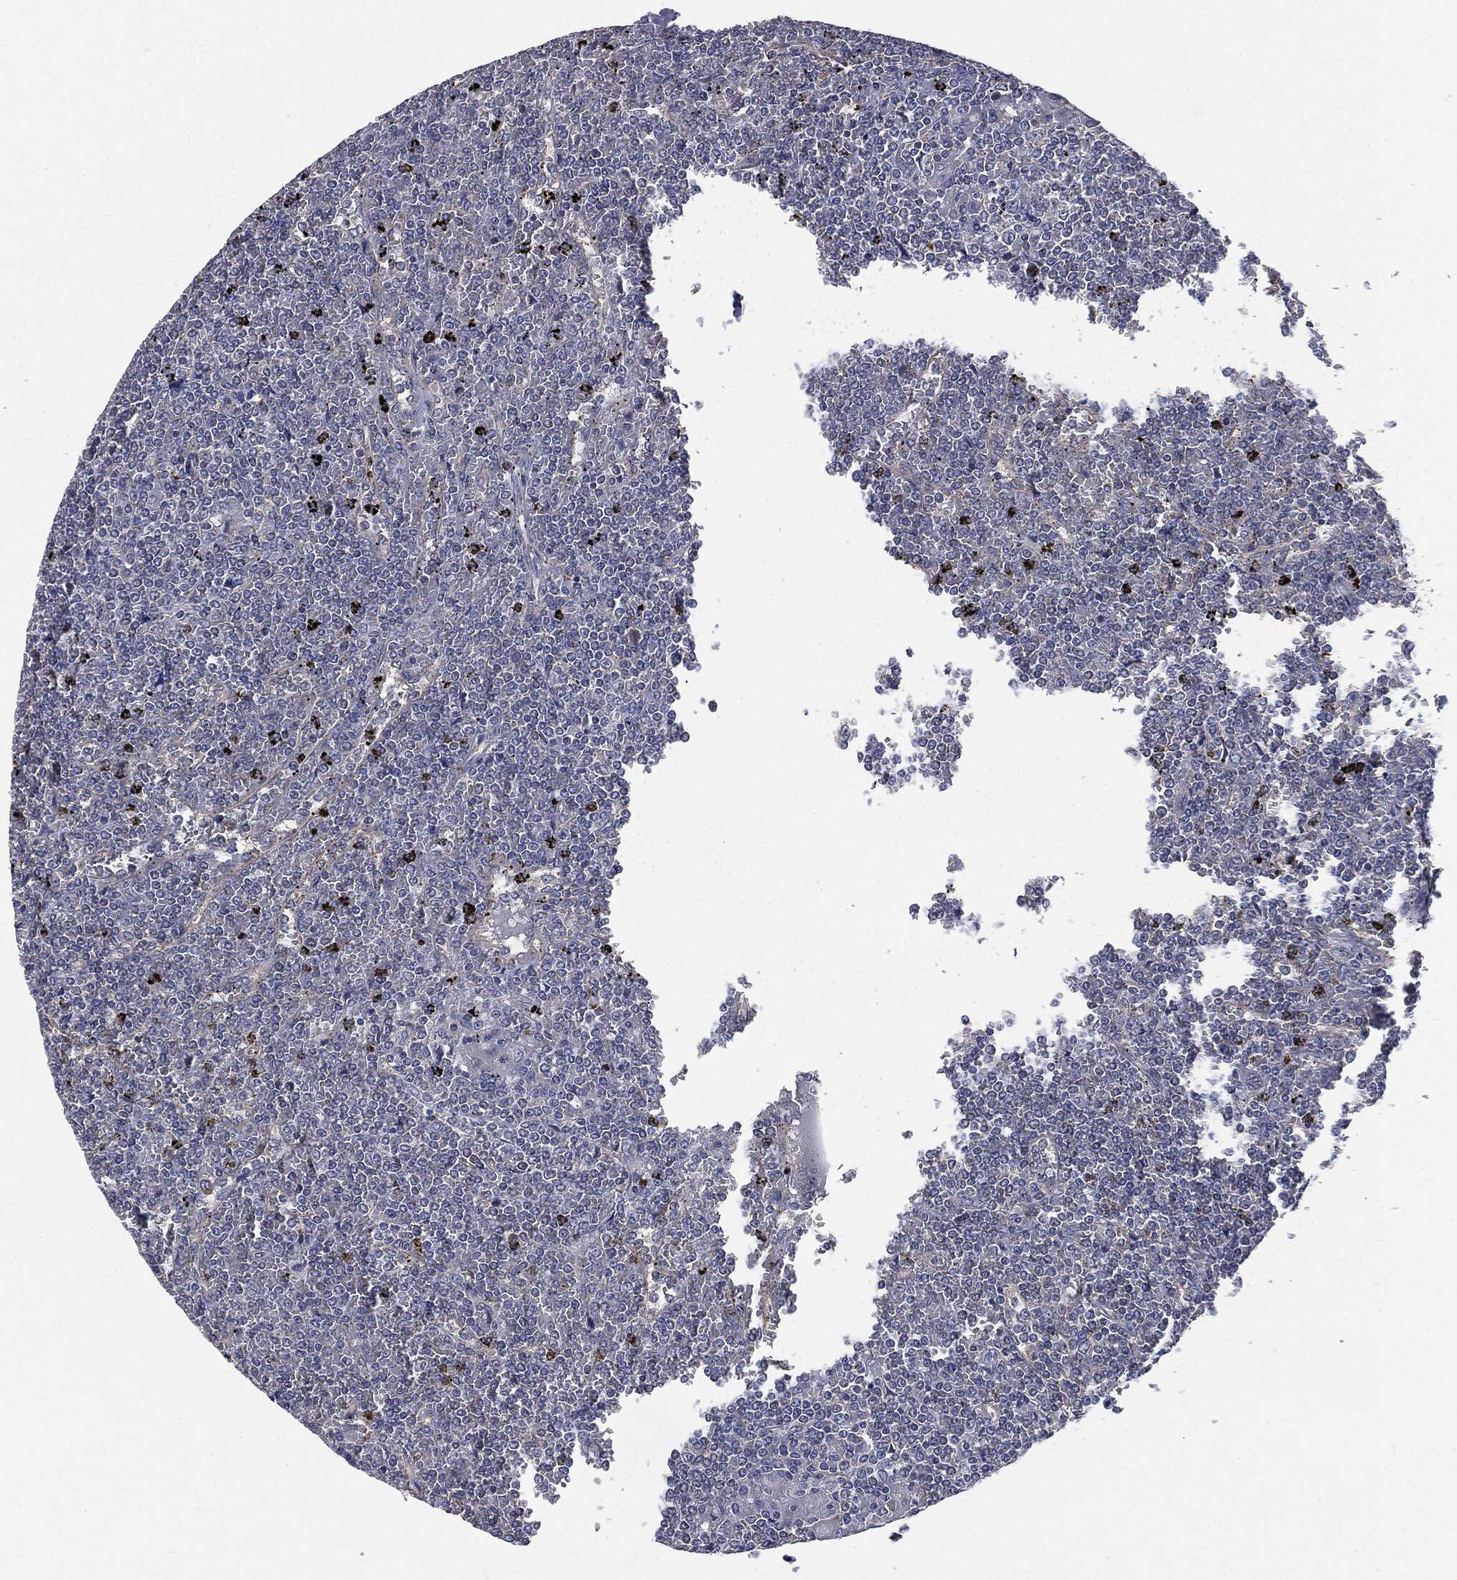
{"staining": {"intensity": "negative", "quantity": "none", "location": "none"}, "tissue": "lymphoma", "cell_type": "Tumor cells", "image_type": "cancer", "snomed": [{"axis": "morphology", "description": "Malignant lymphoma, non-Hodgkin's type, Low grade"}, {"axis": "topography", "description": "Spleen"}], "caption": "This is an immunohistochemistry (IHC) histopathology image of human lymphoma. There is no staining in tumor cells.", "gene": "EPS15L1", "patient": {"sex": "female", "age": 19}}